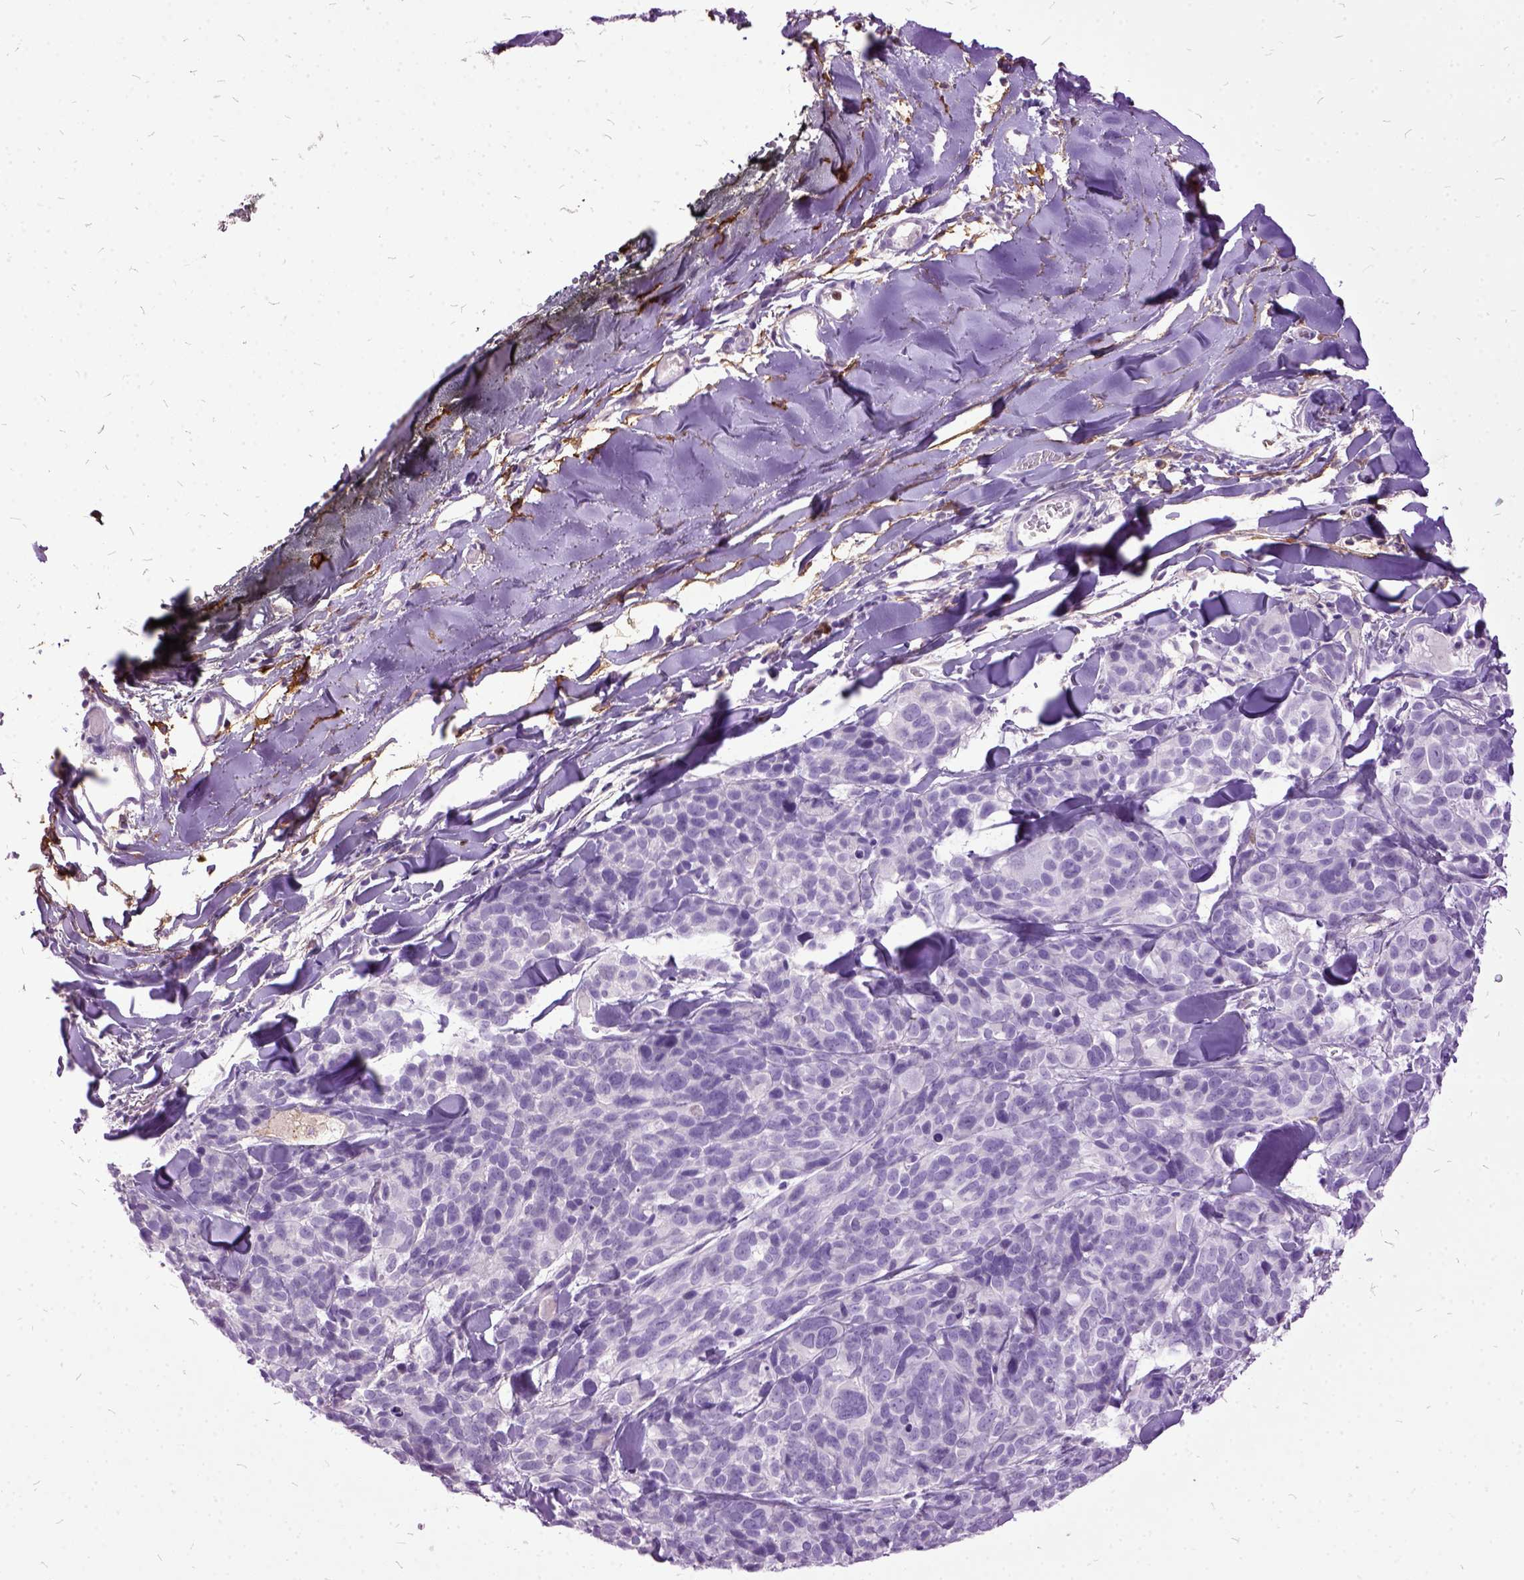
{"staining": {"intensity": "negative", "quantity": "none", "location": "none"}, "tissue": "melanoma", "cell_type": "Tumor cells", "image_type": "cancer", "snomed": [{"axis": "morphology", "description": "Malignant melanoma, NOS"}, {"axis": "topography", "description": "Skin"}], "caption": "IHC of melanoma displays no expression in tumor cells.", "gene": "MME", "patient": {"sex": "male", "age": 51}}